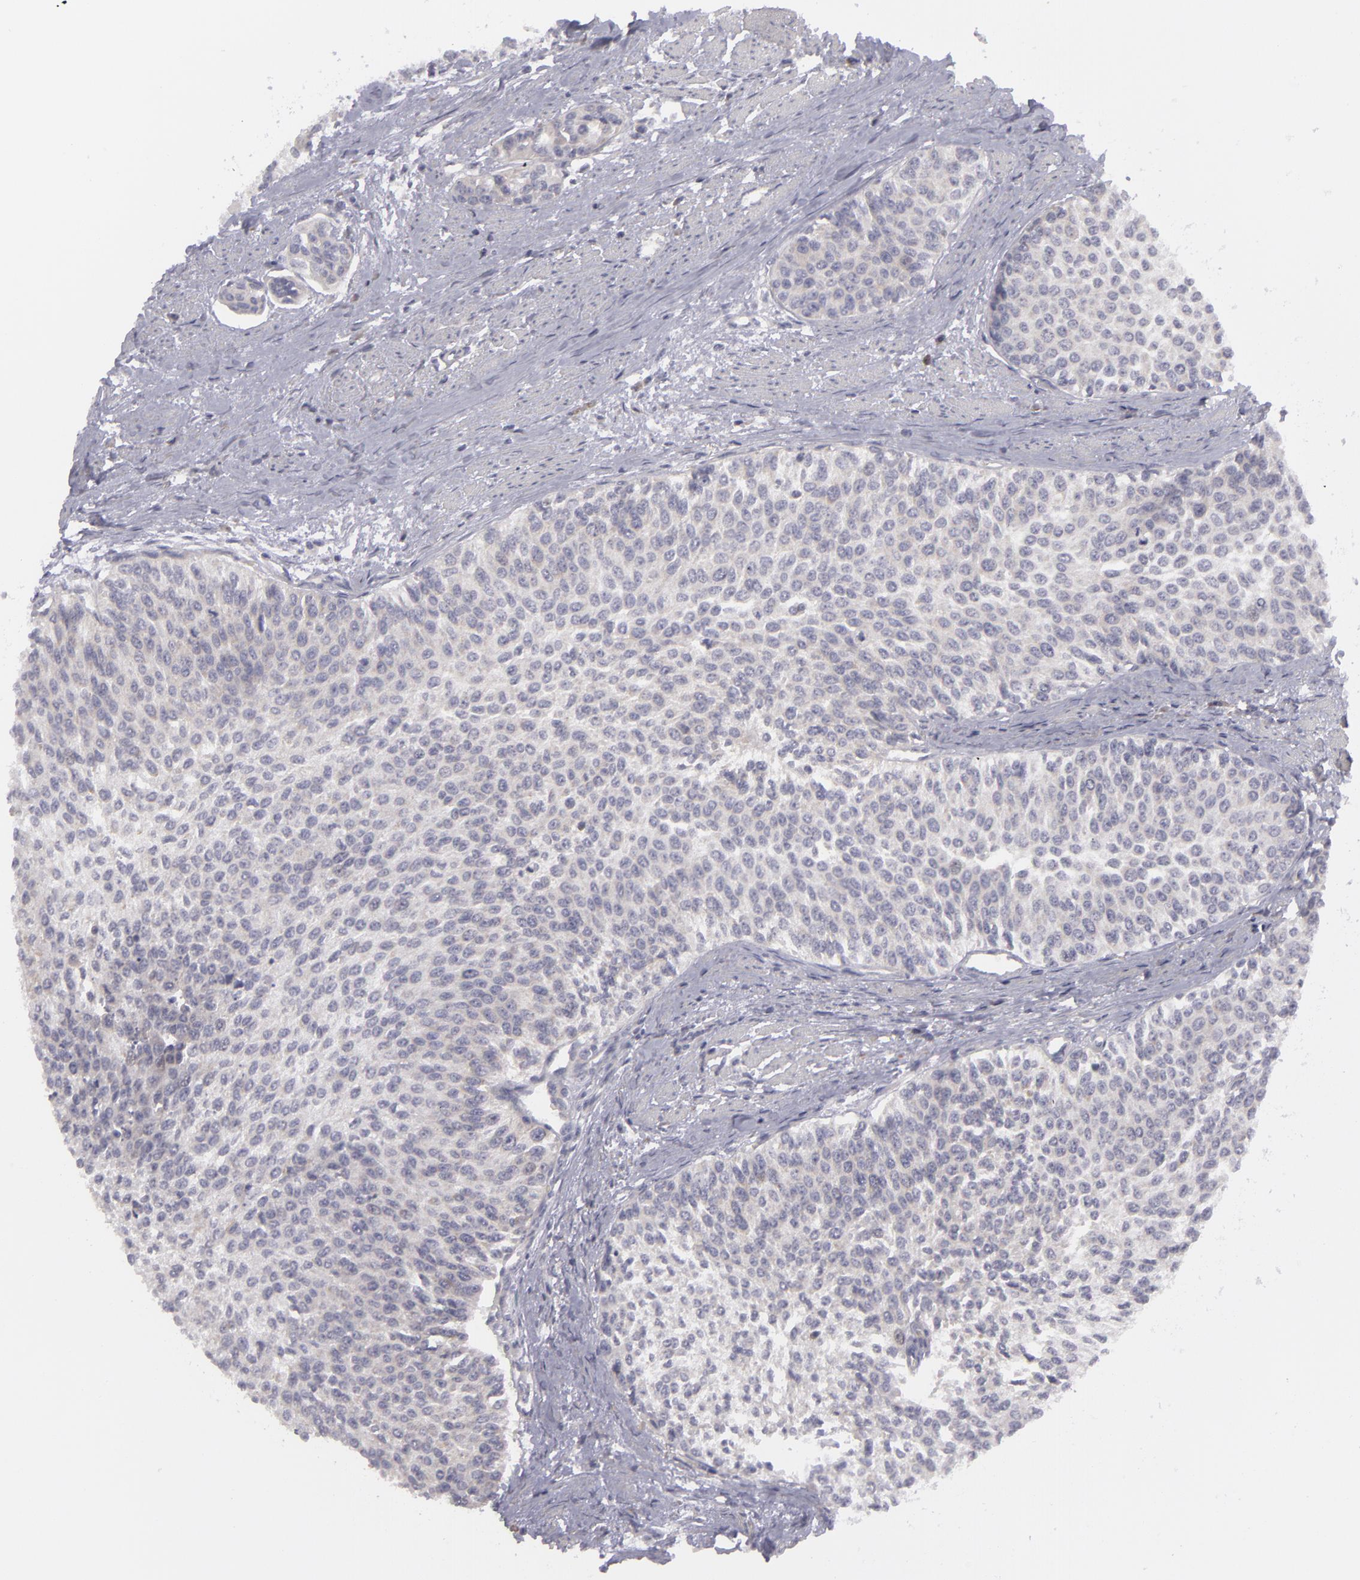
{"staining": {"intensity": "negative", "quantity": "none", "location": "none"}, "tissue": "urothelial cancer", "cell_type": "Tumor cells", "image_type": "cancer", "snomed": [{"axis": "morphology", "description": "Urothelial carcinoma, Low grade"}, {"axis": "topography", "description": "Urinary bladder"}], "caption": "Protein analysis of urothelial cancer displays no significant staining in tumor cells.", "gene": "ATP2B3", "patient": {"sex": "female", "age": 73}}